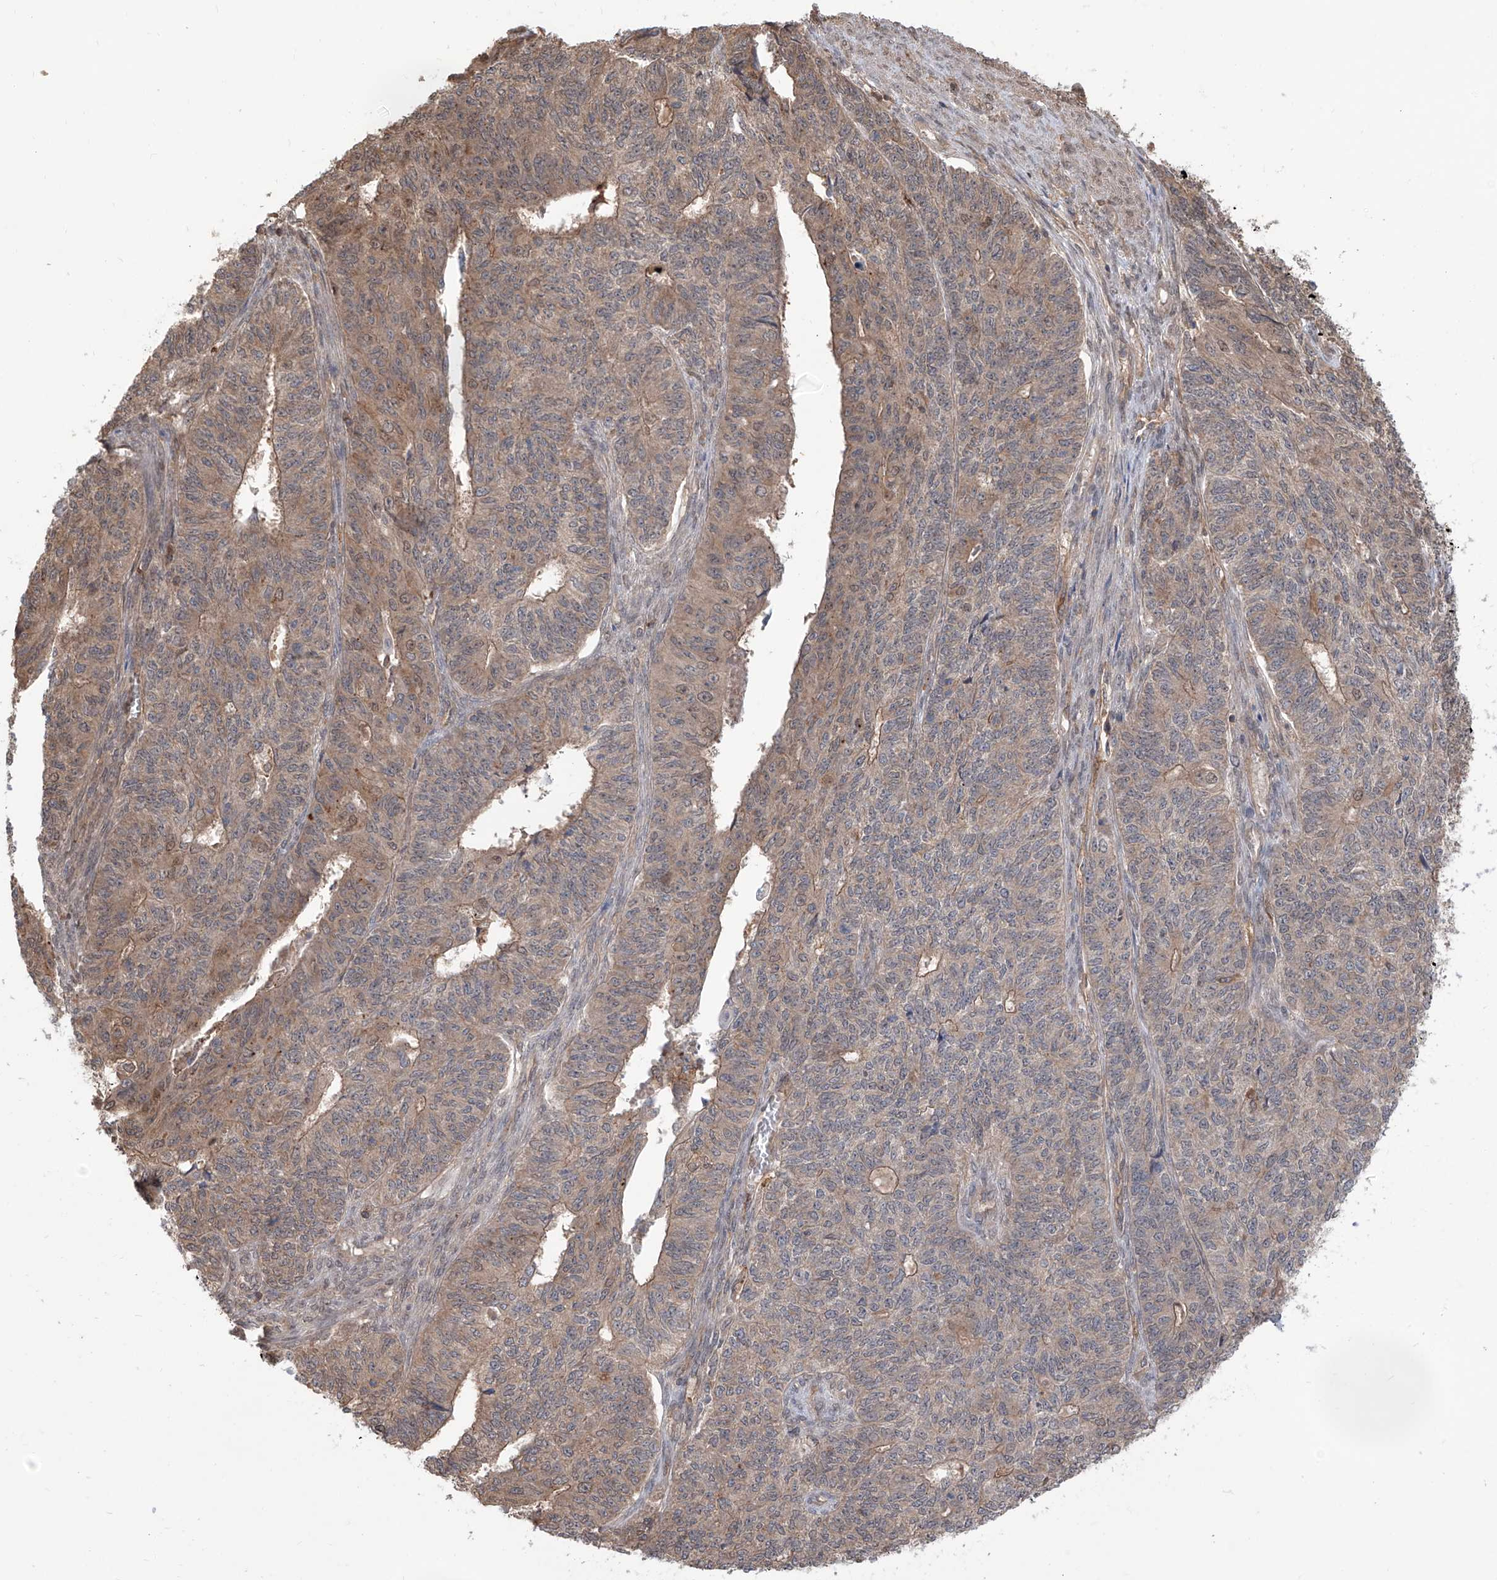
{"staining": {"intensity": "weak", "quantity": "25%-75%", "location": "cytoplasmic/membranous,nuclear"}, "tissue": "endometrial cancer", "cell_type": "Tumor cells", "image_type": "cancer", "snomed": [{"axis": "morphology", "description": "Adenocarcinoma, NOS"}, {"axis": "topography", "description": "Endometrium"}], "caption": "Human endometrial cancer stained with a protein marker exhibits weak staining in tumor cells.", "gene": "HOXC8", "patient": {"sex": "female", "age": 32}}